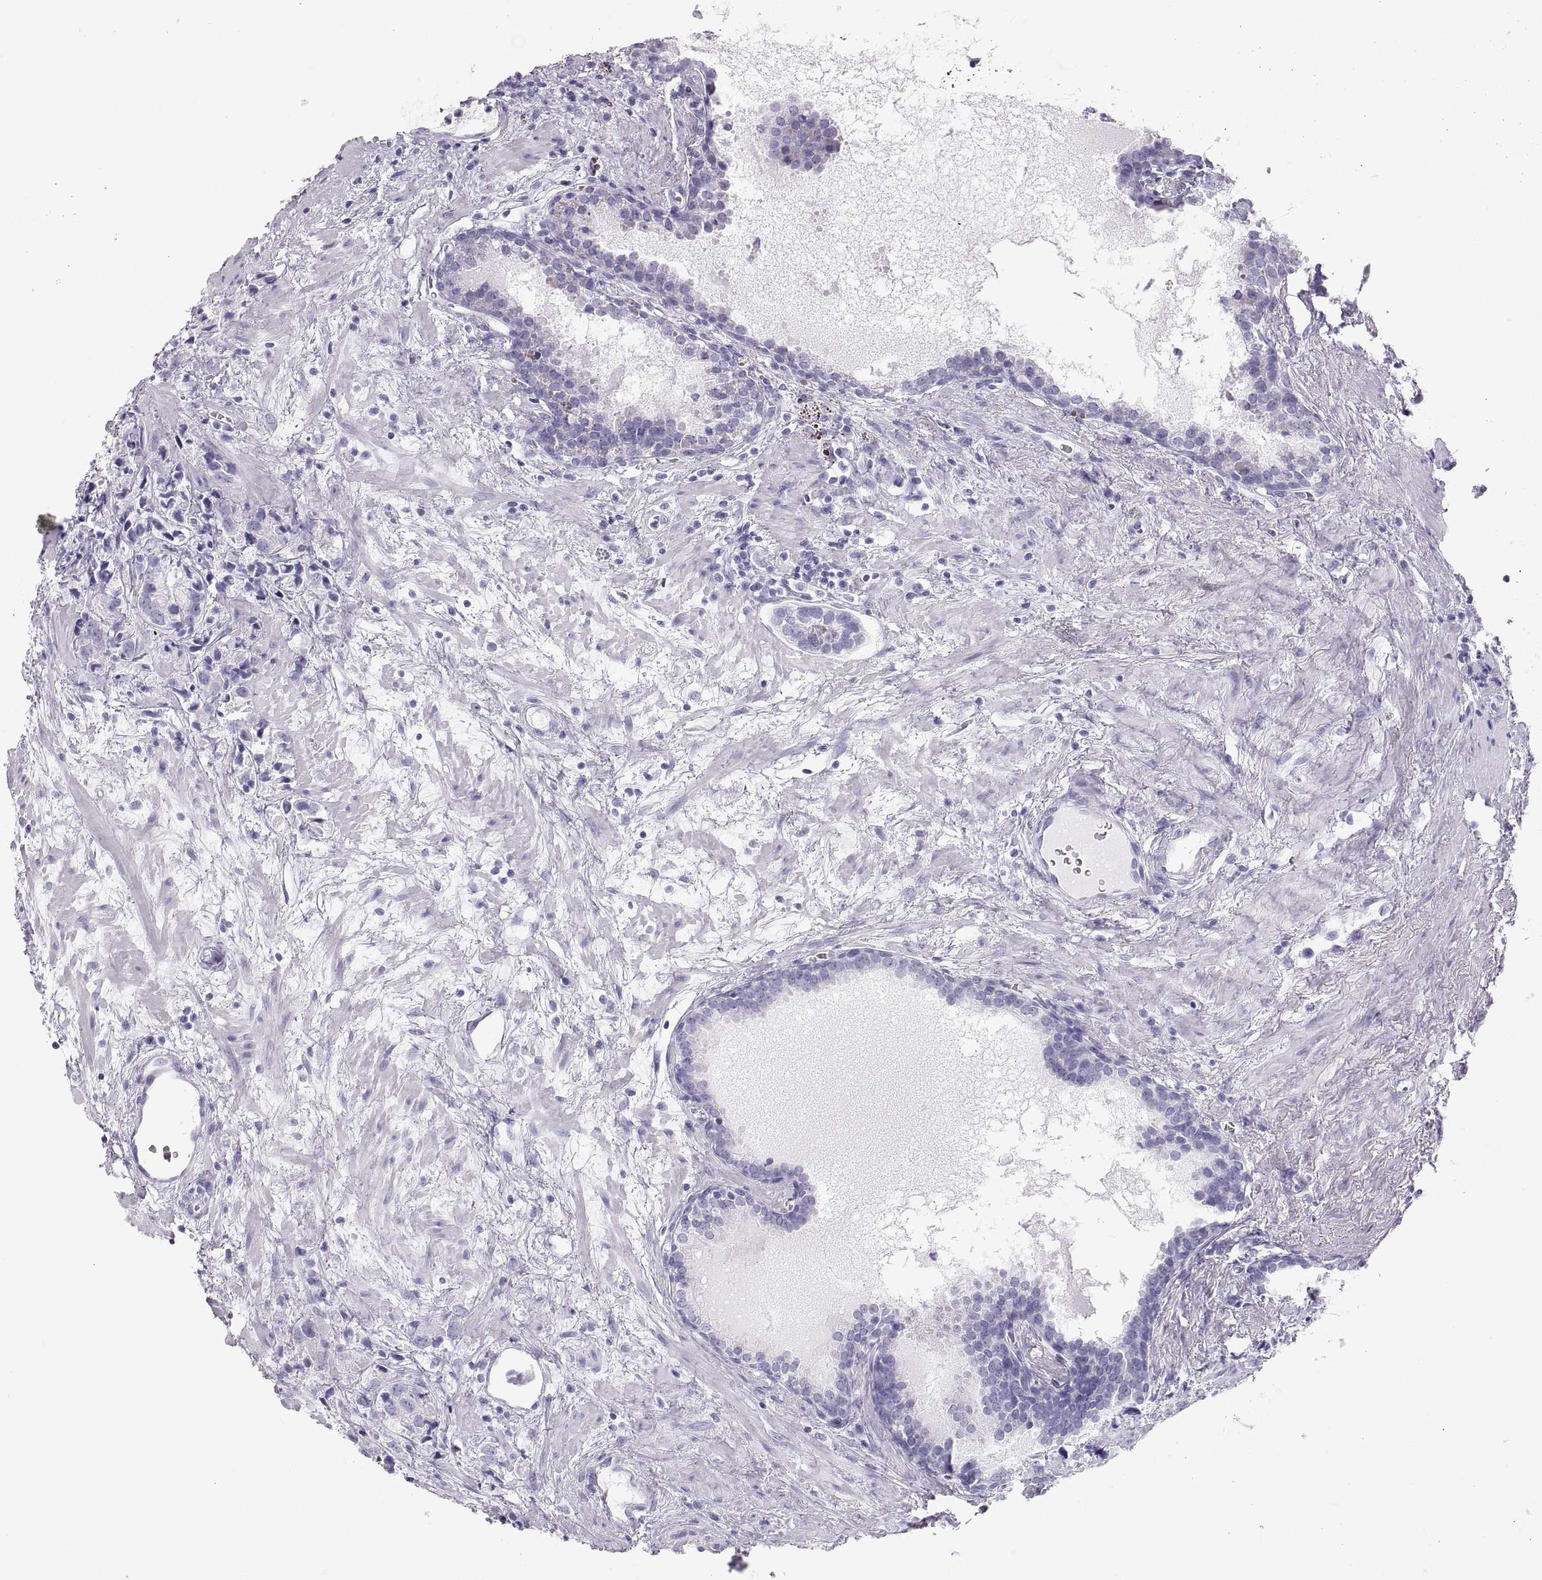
{"staining": {"intensity": "negative", "quantity": "none", "location": "none"}, "tissue": "prostate cancer", "cell_type": "Tumor cells", "image_type": "cancer", "snomed": [{"axis": "morphology", "description": "Adenocarcinoma, NOS"}, {"axis": "topography", "description": "Prostate and seminal vesicle, NOS"}], "caption": "IHC of human prostate cancer (adenocarcinoma) reveals no positivity in tumor cells.", "gene": "SEMG1", "patient": {"sex": "male", "age": 63}}